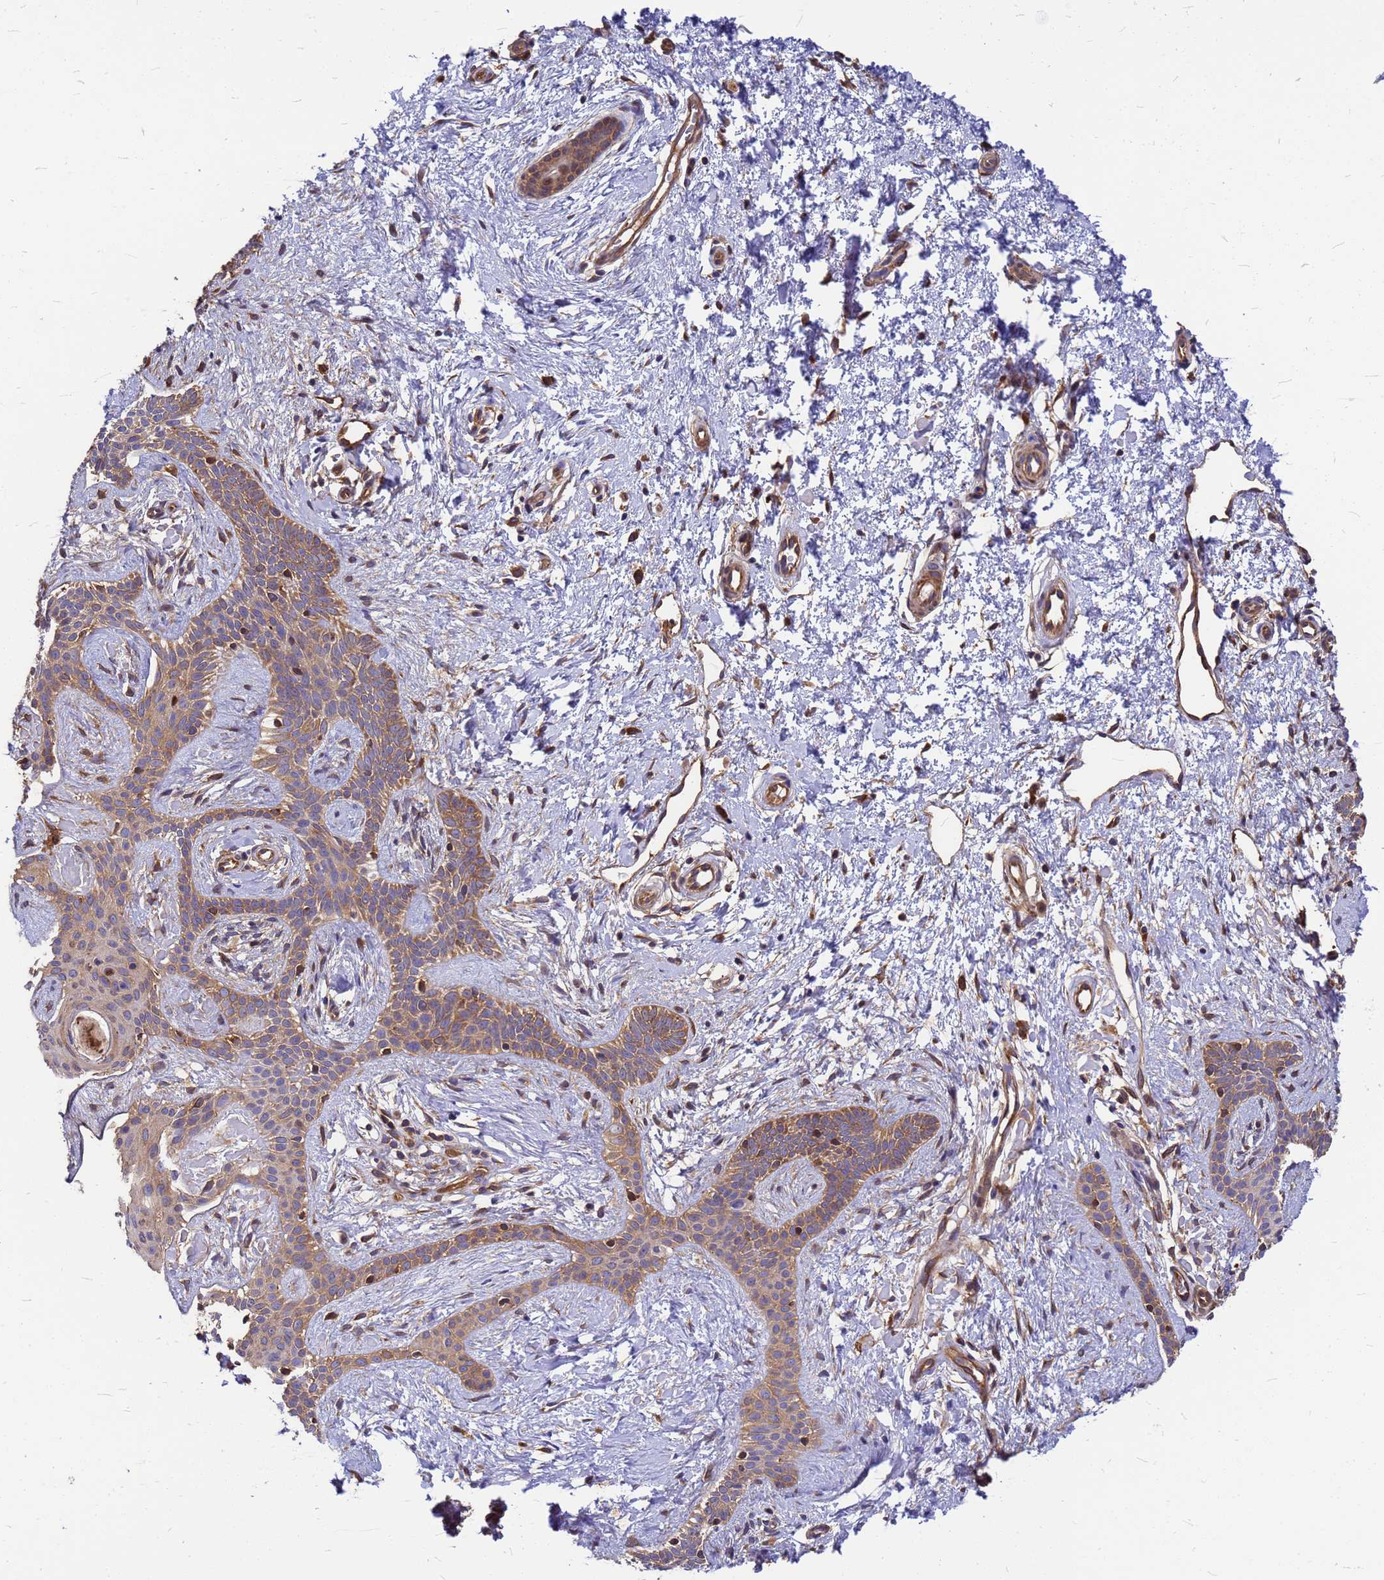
{"staining": {"intensity": "moderate", "quantity": ">75%", "location": "cytoplasmic/membranous"}, "tissue": "skin cancer", "cell_type": "Tumor cells", "image_type": "cancer", "snomed": [{"axis": "morphology", "description": "Basal cell carcinoma"}, {"axis": "topography", "description": "Skin"}], "caption": "The immunohistochemical stain highlights moderate cytoplasmic/membranous positivity in tumor cells of skin cancer tissue.", "gene": "GID4", "patient": {"sex": "male", "age": 78}}